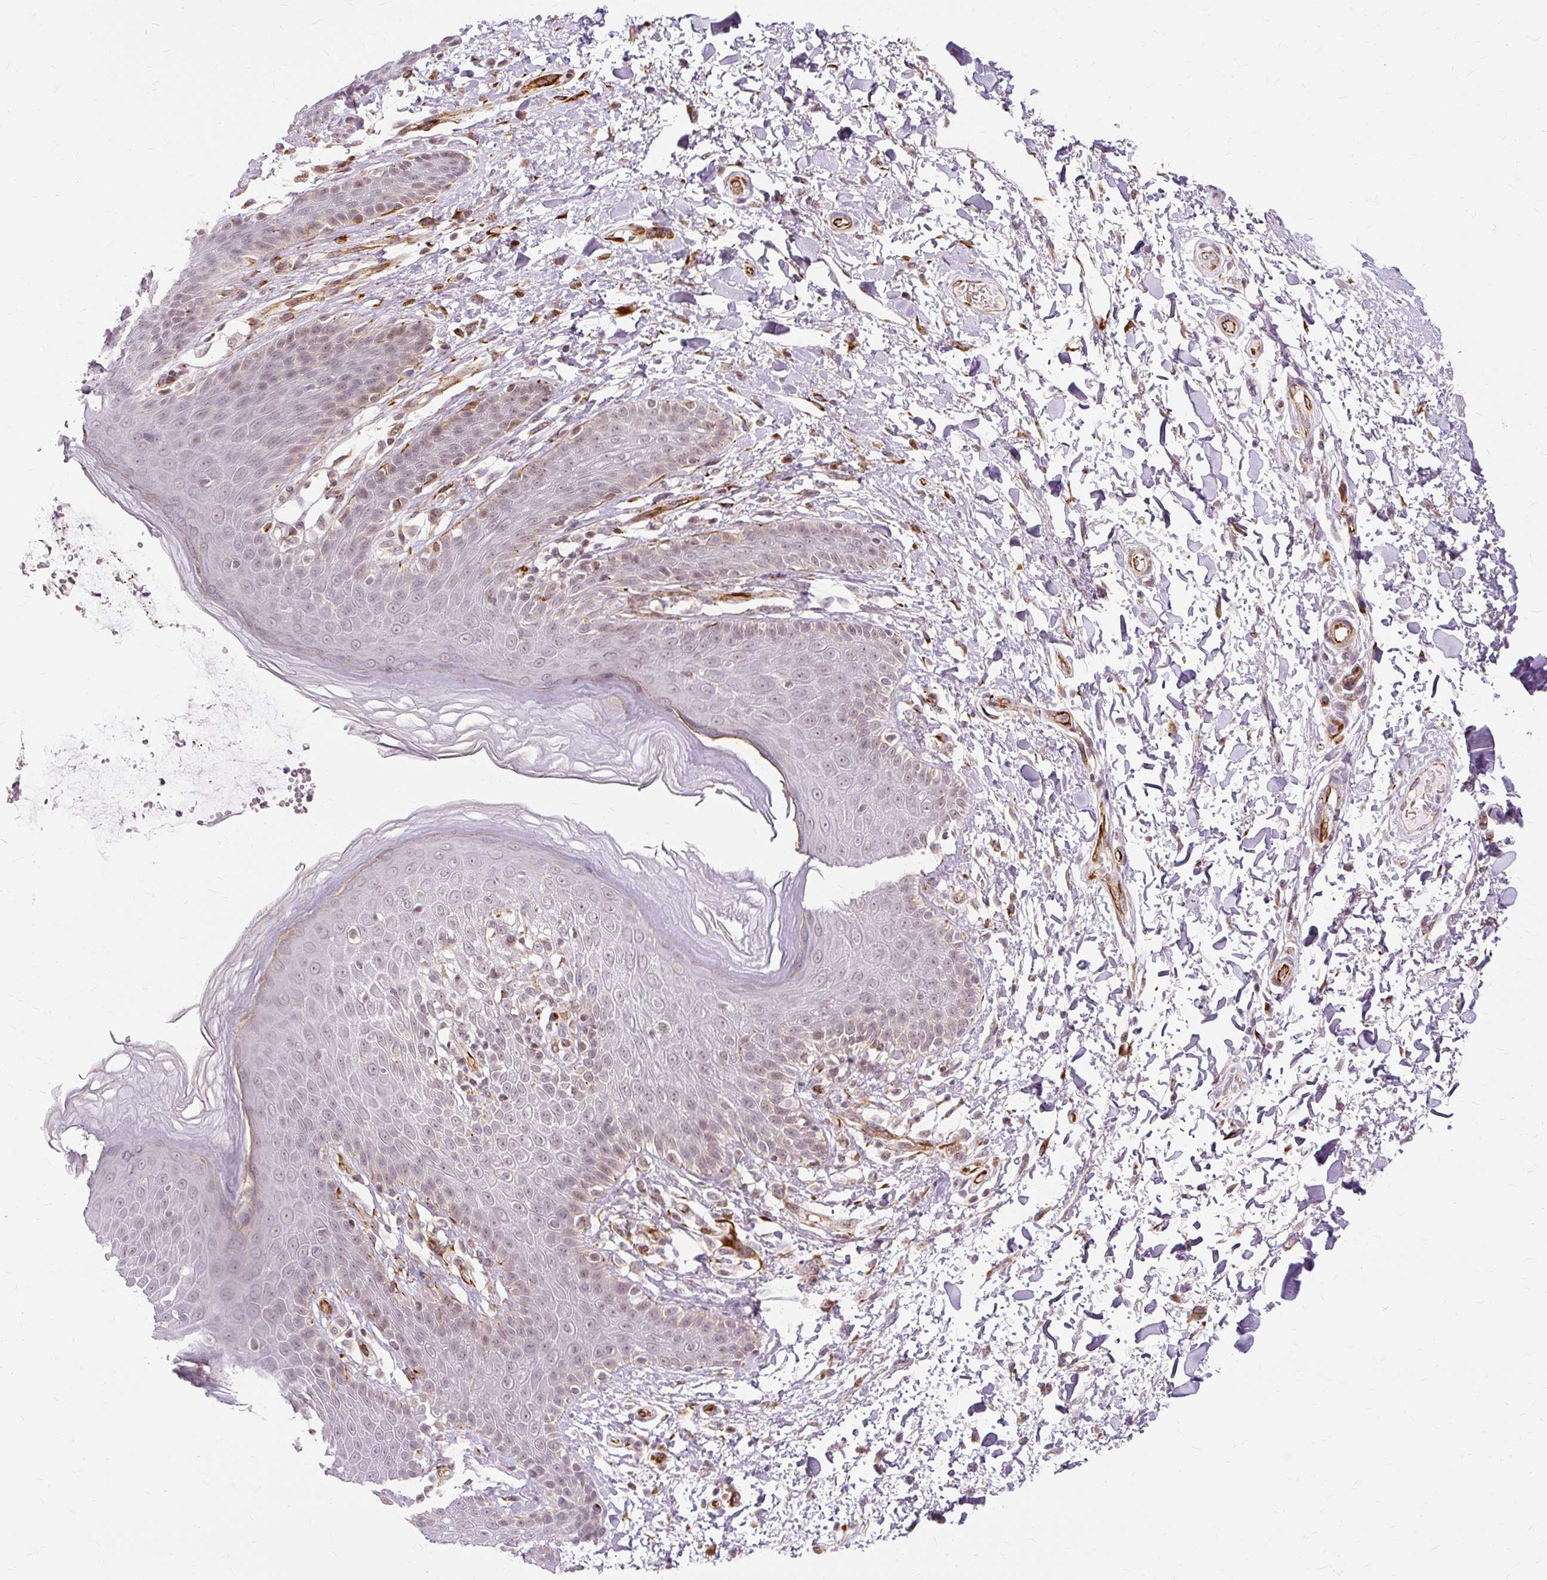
{"staining": {"intensity": "moderate", "quantity": "25%-75%", "location": "cytoplasmic/membranous,nuclear"}, "tissue": "skin", "cell_type": "Epidermal cells", "image_type": "normal", "snomed": [{"axis": "morphology", "description": "Normal tissue, NOS"}, {"axis": "topography", "description": "Peripheral nerve tissue"}], "caption": "An image of skin stained for a protein exhibits moderate cytoplasmic/membranous,nuclear brown staining in epidermal cells. Ihc stains the protein in brown and the nuclei are stained blue.", "gene": "MMACHC", "patient": {"sex": "male", "age": 51}}